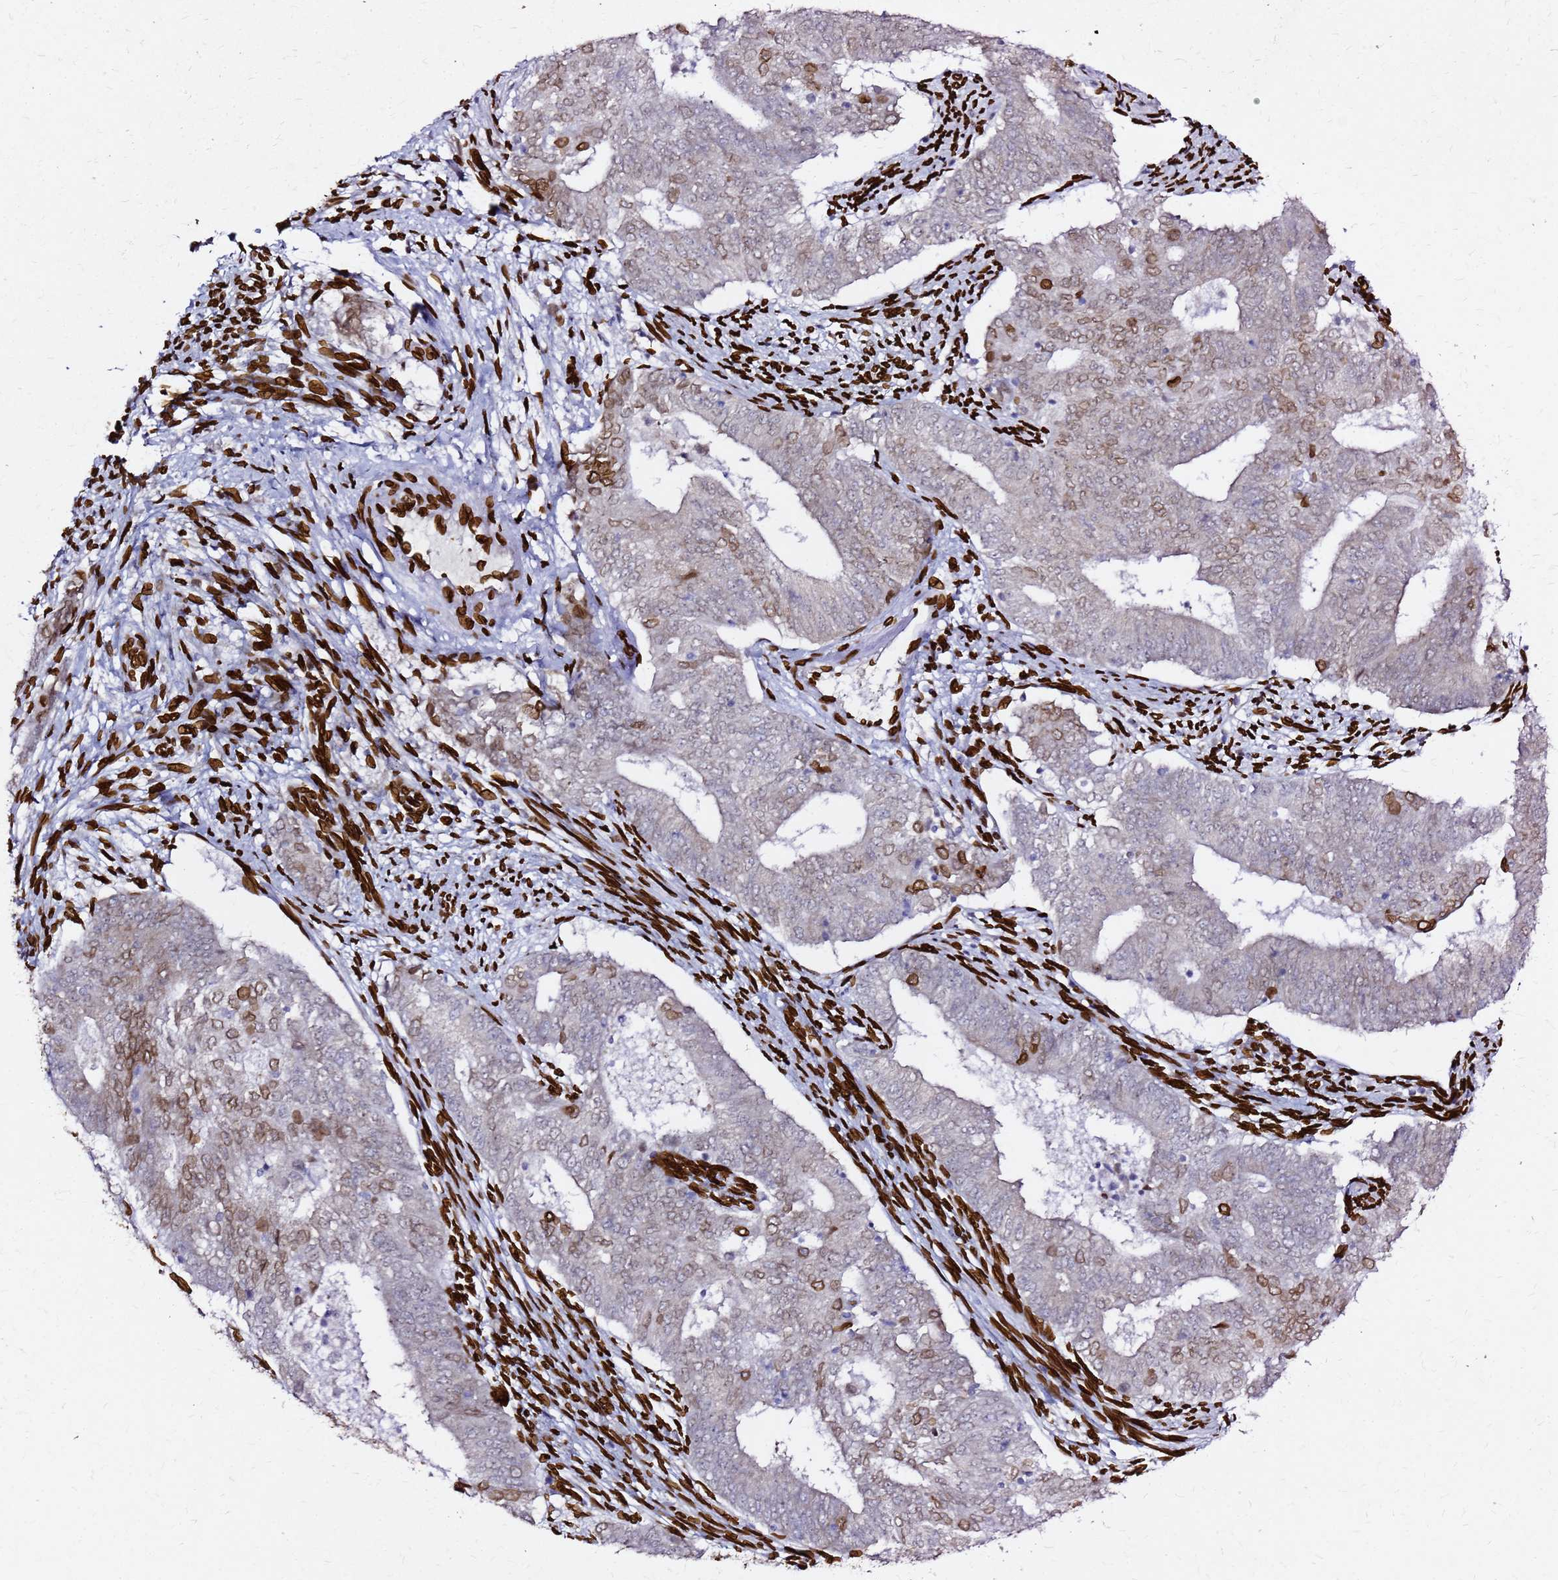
{"staining": {"intensity": "moderate", "quantity": "25%-75%", "location": "cytoplasmic/membranous,nuclear"}, "tissue": "endometrial cancer", "cell_type": "Tumor cells", "image_type": "cancer", "snomed": [{"axis": "morphology", "description": "Adenocarcinoma, NOS"}, {"axis": "topography", "description": "Endometrium"}], "caption": "Immunohistochemistry photomicrograph of endometrial cancer (adenocarcinoma) stained for a protein (brown), which demonstrates medium levels of moderate cytoplasmic/membranous and nuclear positivity in about 25%-75% of tumor cells.", "gene": "C6orf141", "patient": {"sex": "female", "age": 62}}